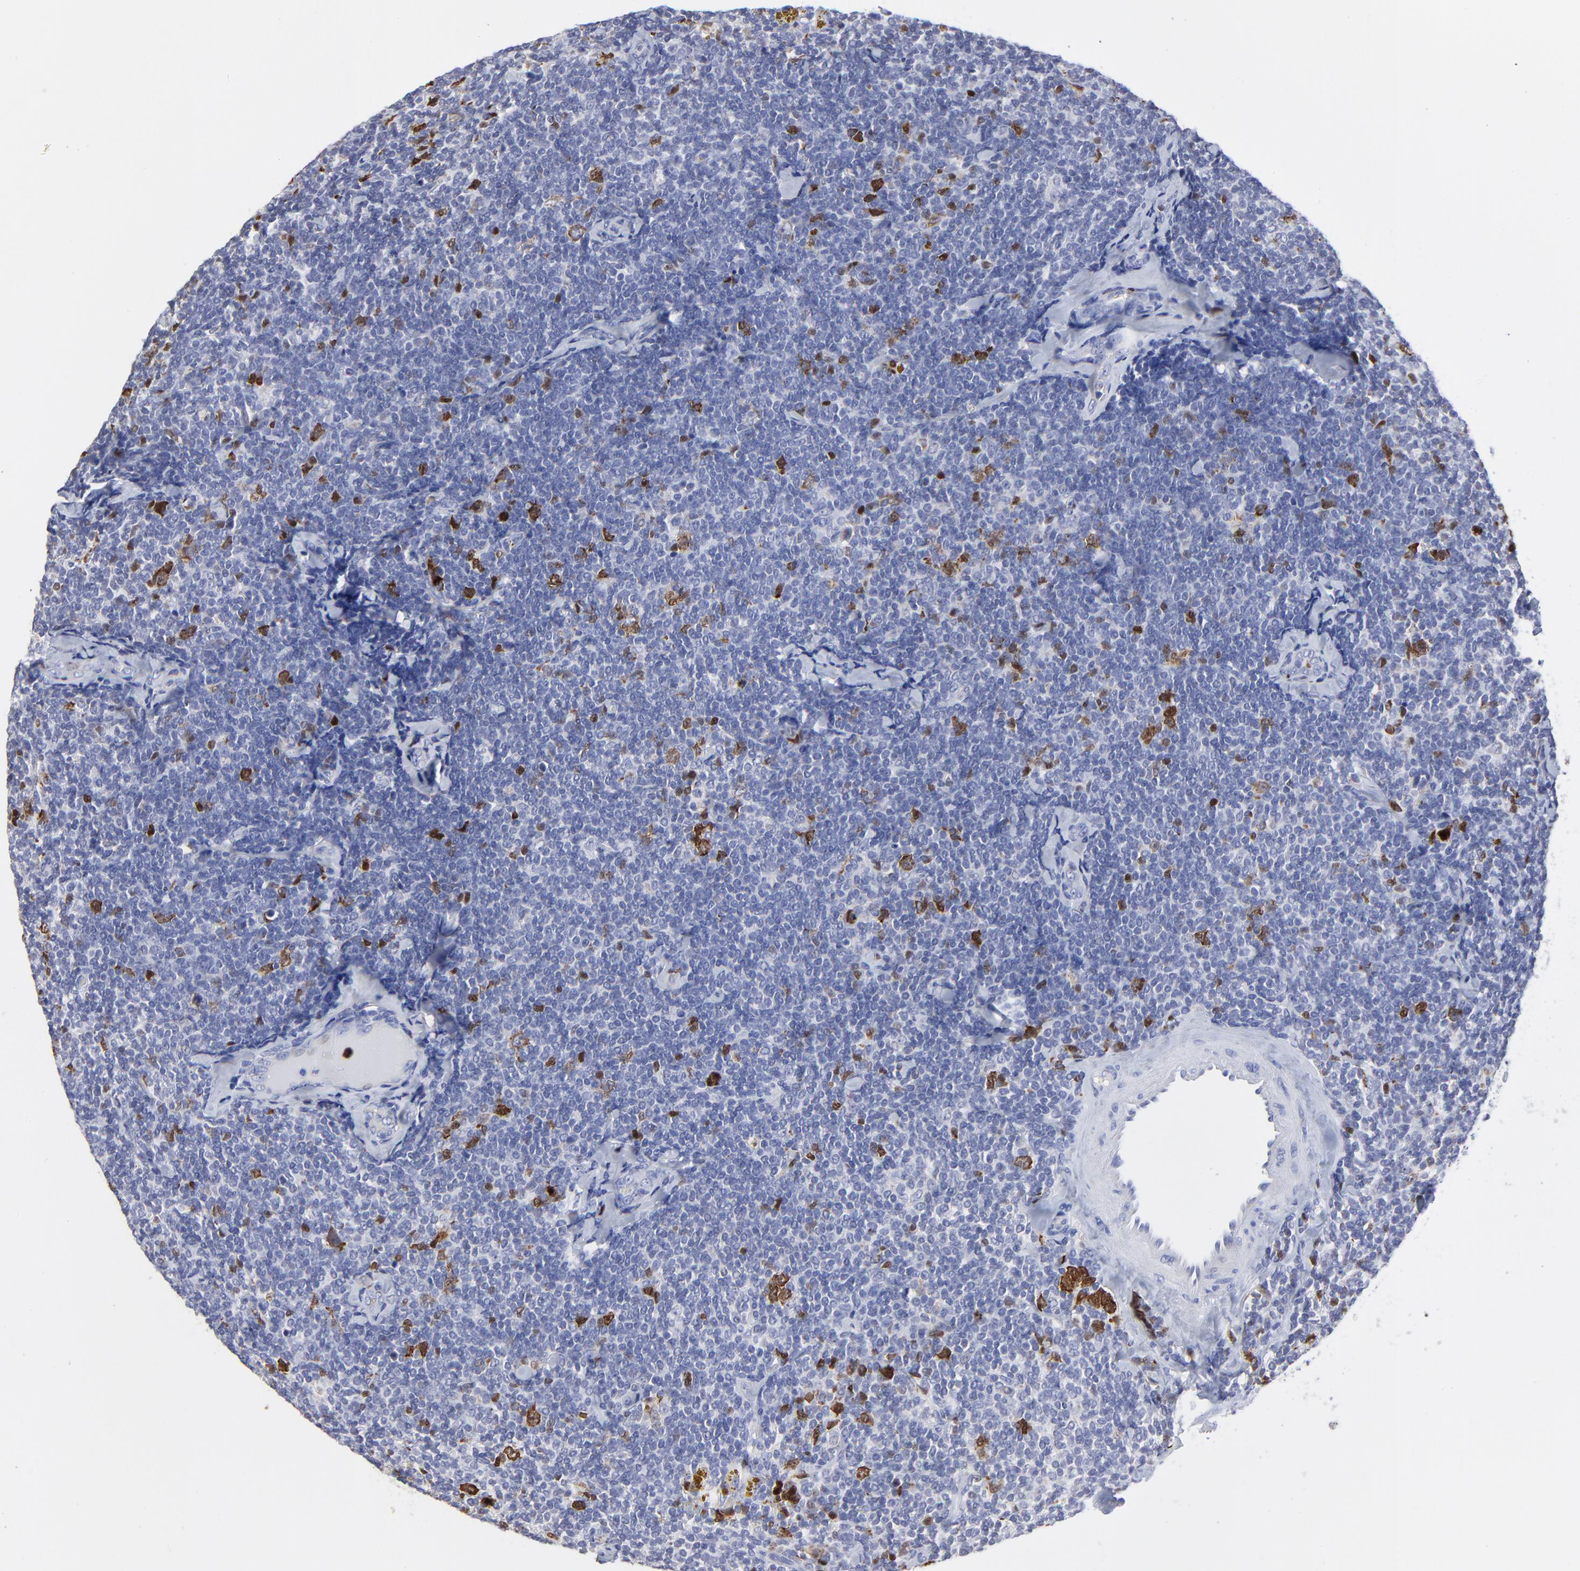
{"staining": {"intensity": "strong", "quantity": "<25%", "location": "cytoplasmic/membranous,nuclear"}, "tissue": "lymphoma", "cell_type": "Tumor cells", "image_type": "cancer", "snomed": [{"axis": "morphology", "description": "Malignant lymphoma, non-Hodgkin's type, Low grade"}, {"axis": "topography", "description": "Lymph node"}], "caption": "Tumor cells reveal medium levels of strong cytoplasmic/membranous and nuclear staining in about <25% of cells in human low-grade malignant lymphoma, non-Hodgkin's type.", "gene": "NCAPH", "patient": {"sex": "female", "age": 56}}